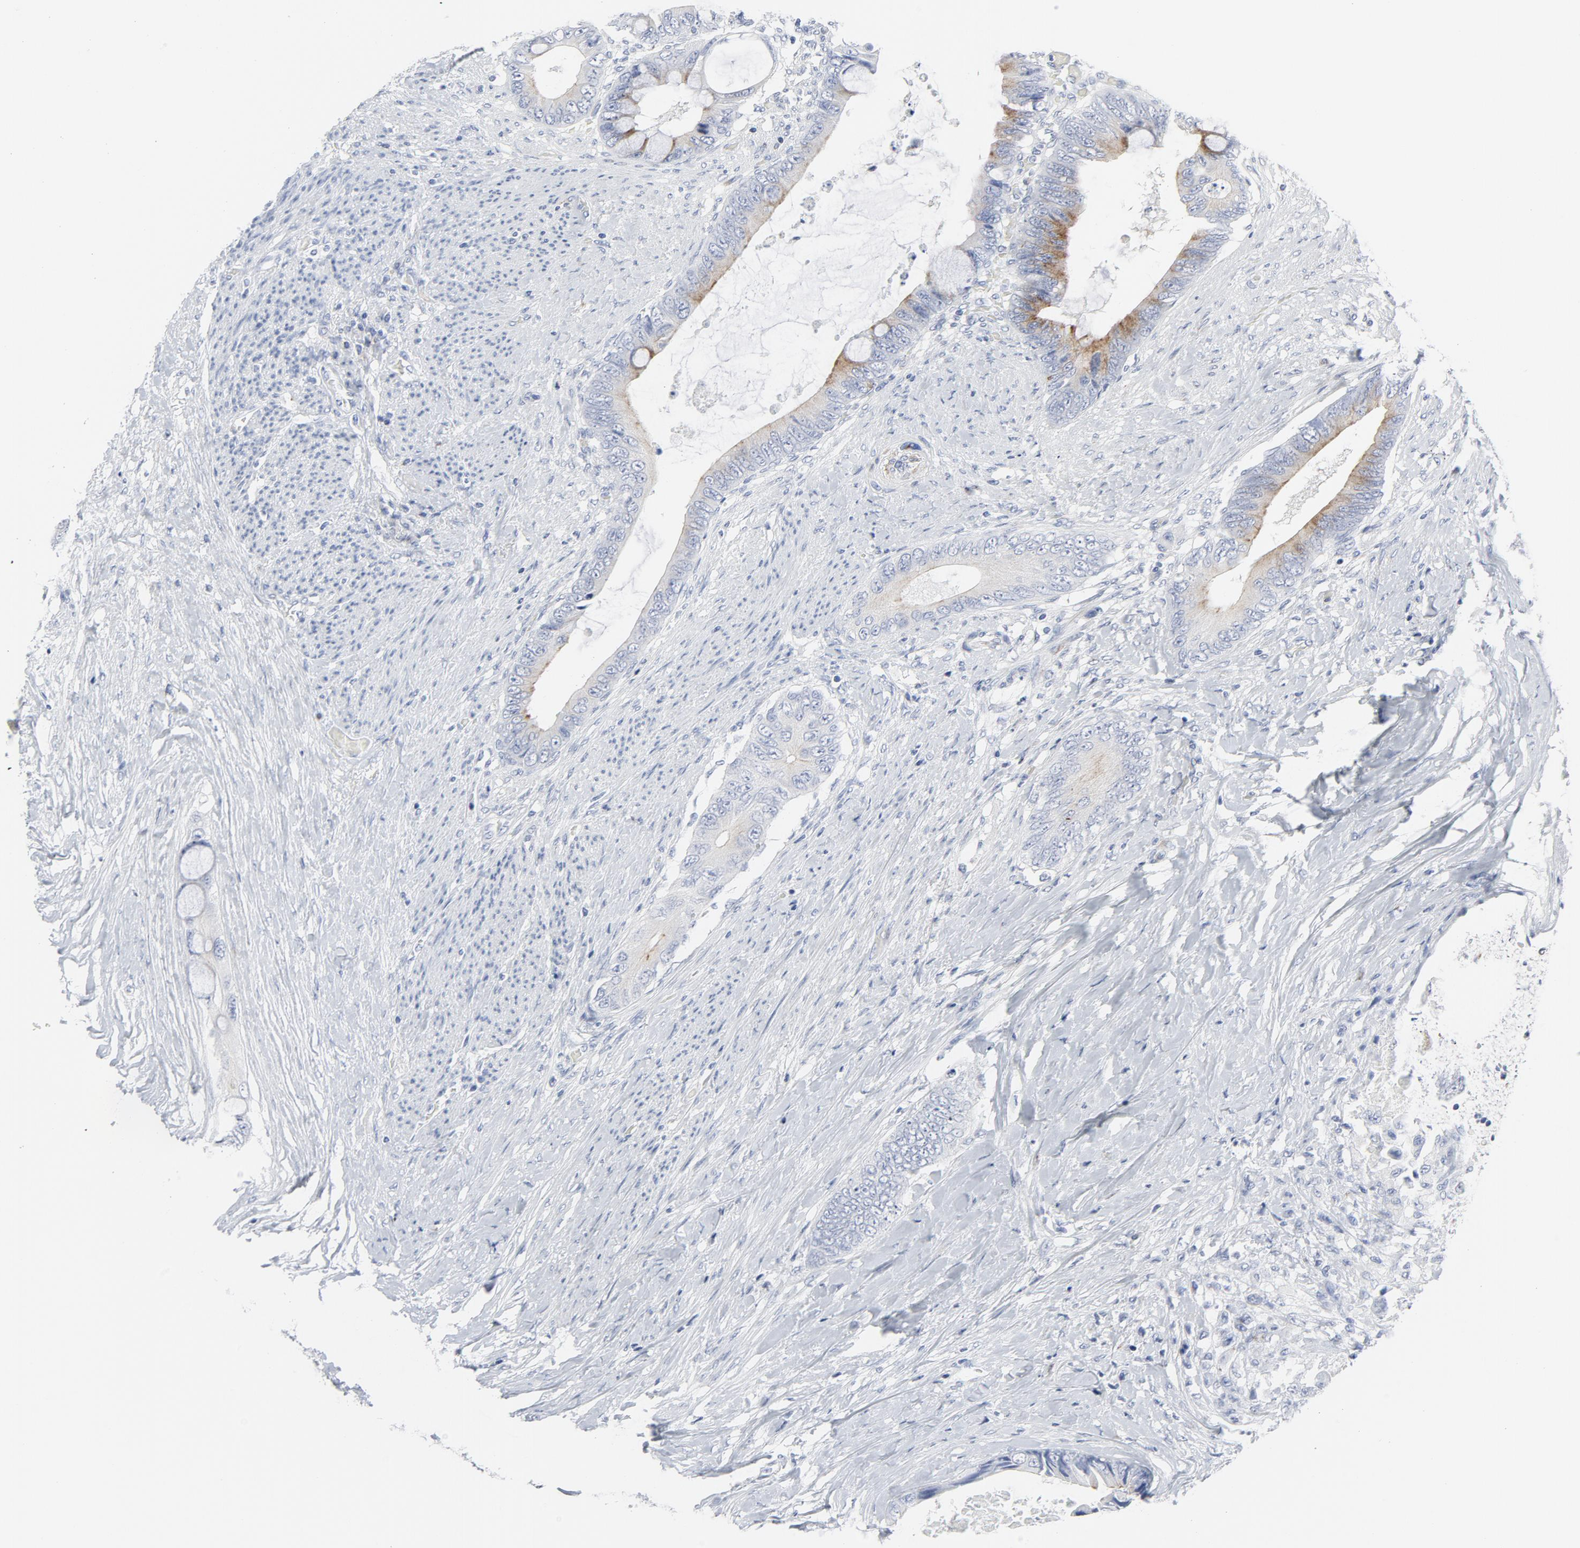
{"staining": {"intensity": "weak", "quantity": "<25%", "location": "cytoplasmic/membranous"}, "tissue": "colorectal cancer", "cell_type": "Tumor cells", "image_type": "cancer", "snomed": [{"axis": "morphology", "description": "Normal tissue, NOS"}, {"axis": "morphology", "description": "Adenocarcinoma, NOS"}, {"axis": "topography", "description": "Rectum"}, {"axis": "topography", "description": "Peripheral nerve tissue"}], "caption": "This is a micrograph of IHC staining of adenocarcinoma (colorectal), which shows no expression in tumor cells.", "gene": "TUBB1", "patient": {"sex": "female", "age": 77}}